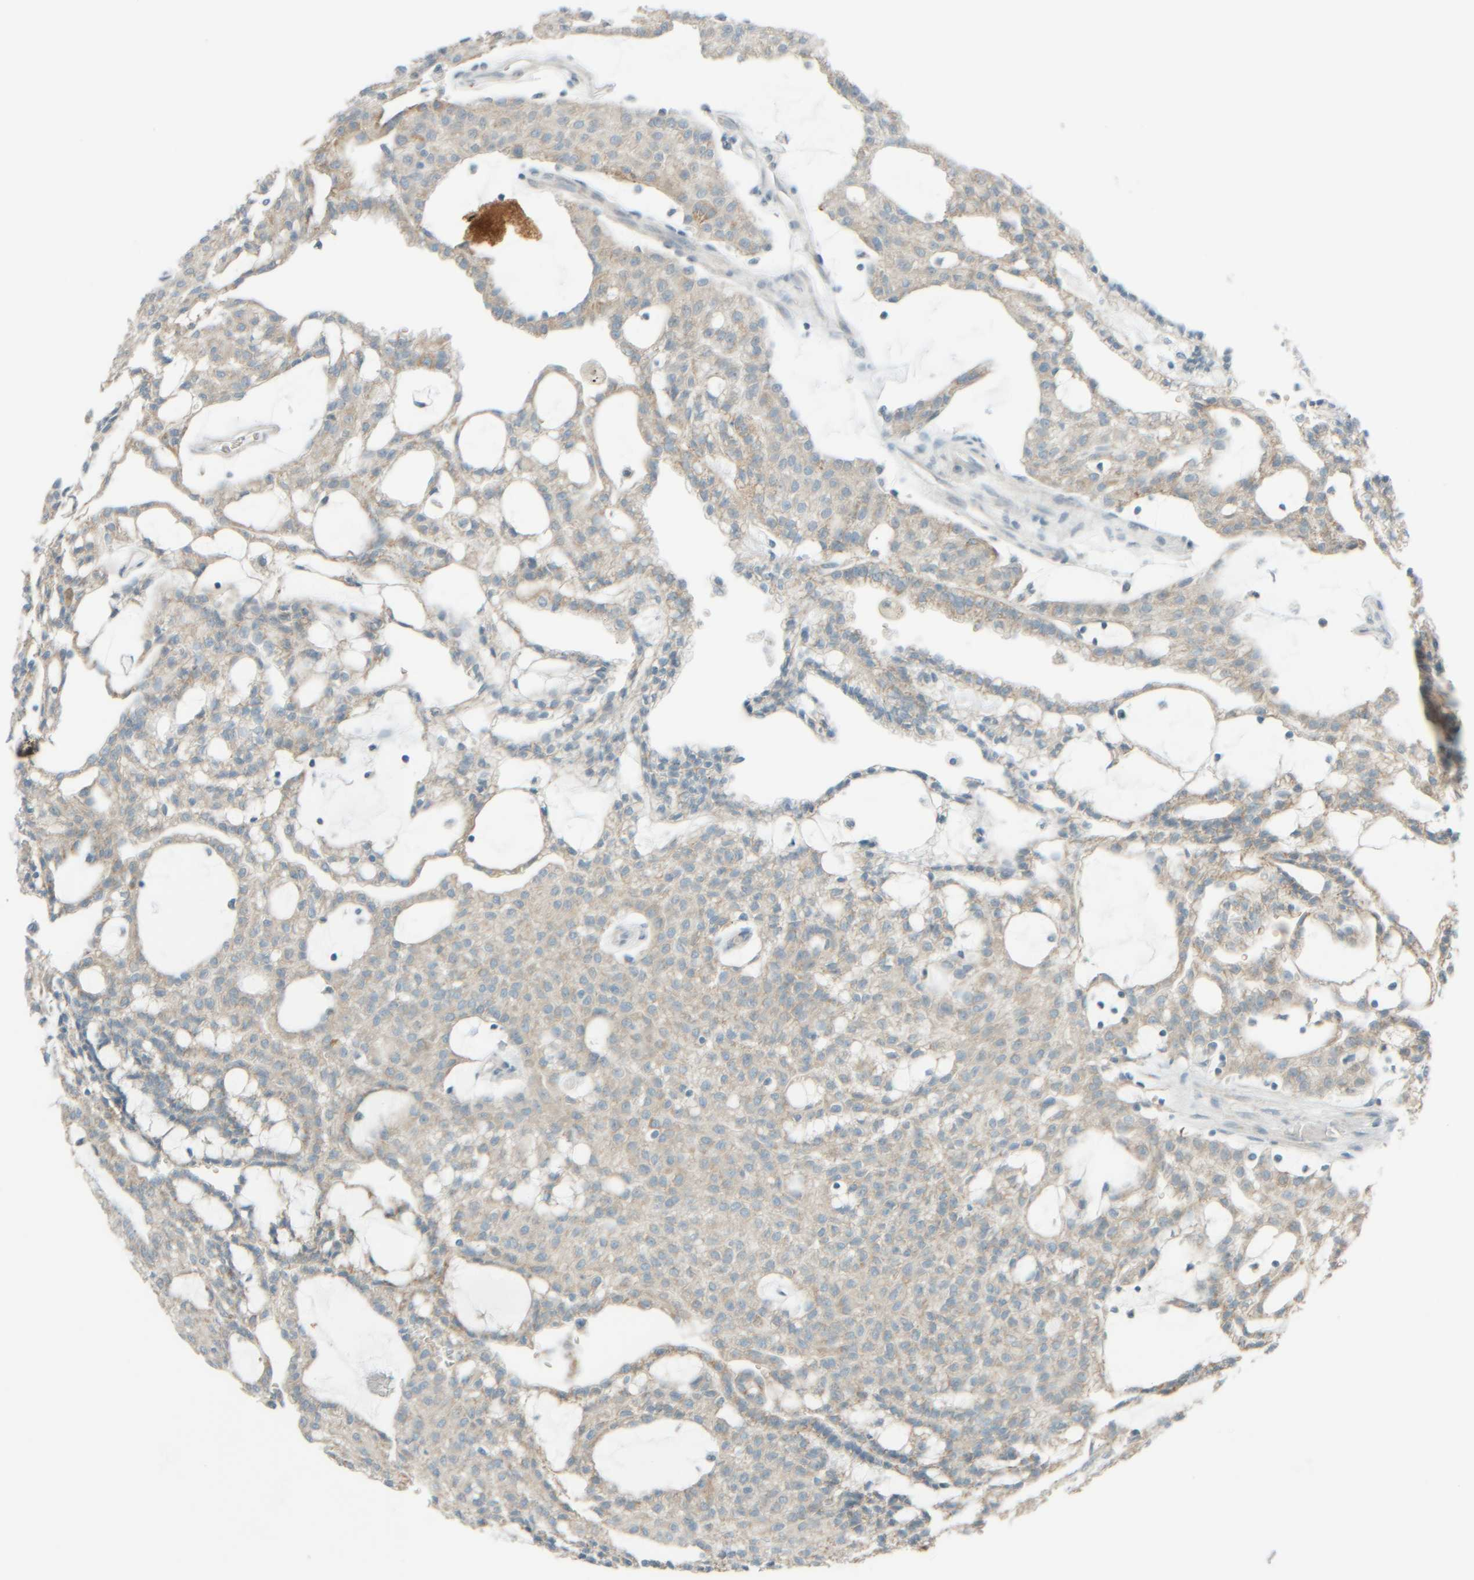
{"staining": {"intensity": "weak", "quantity": "<25%", "location": "cytoplasmic/membranous"}, "tissue": "renal cancer", "cell_type": "Tumor cells", "image_type": "cancer", "snomed": [{"axis": "morphology", "description": "Adenocarcinoma, NOS"}, {"axis": "topography", "description": "Kidney"}], "caption": "Image shows no protein expression in tumor cells of renal cancer tissue.", "gene": "PTGES3L-AARSD1", "patient": {"sex": "male", "age": 63}}